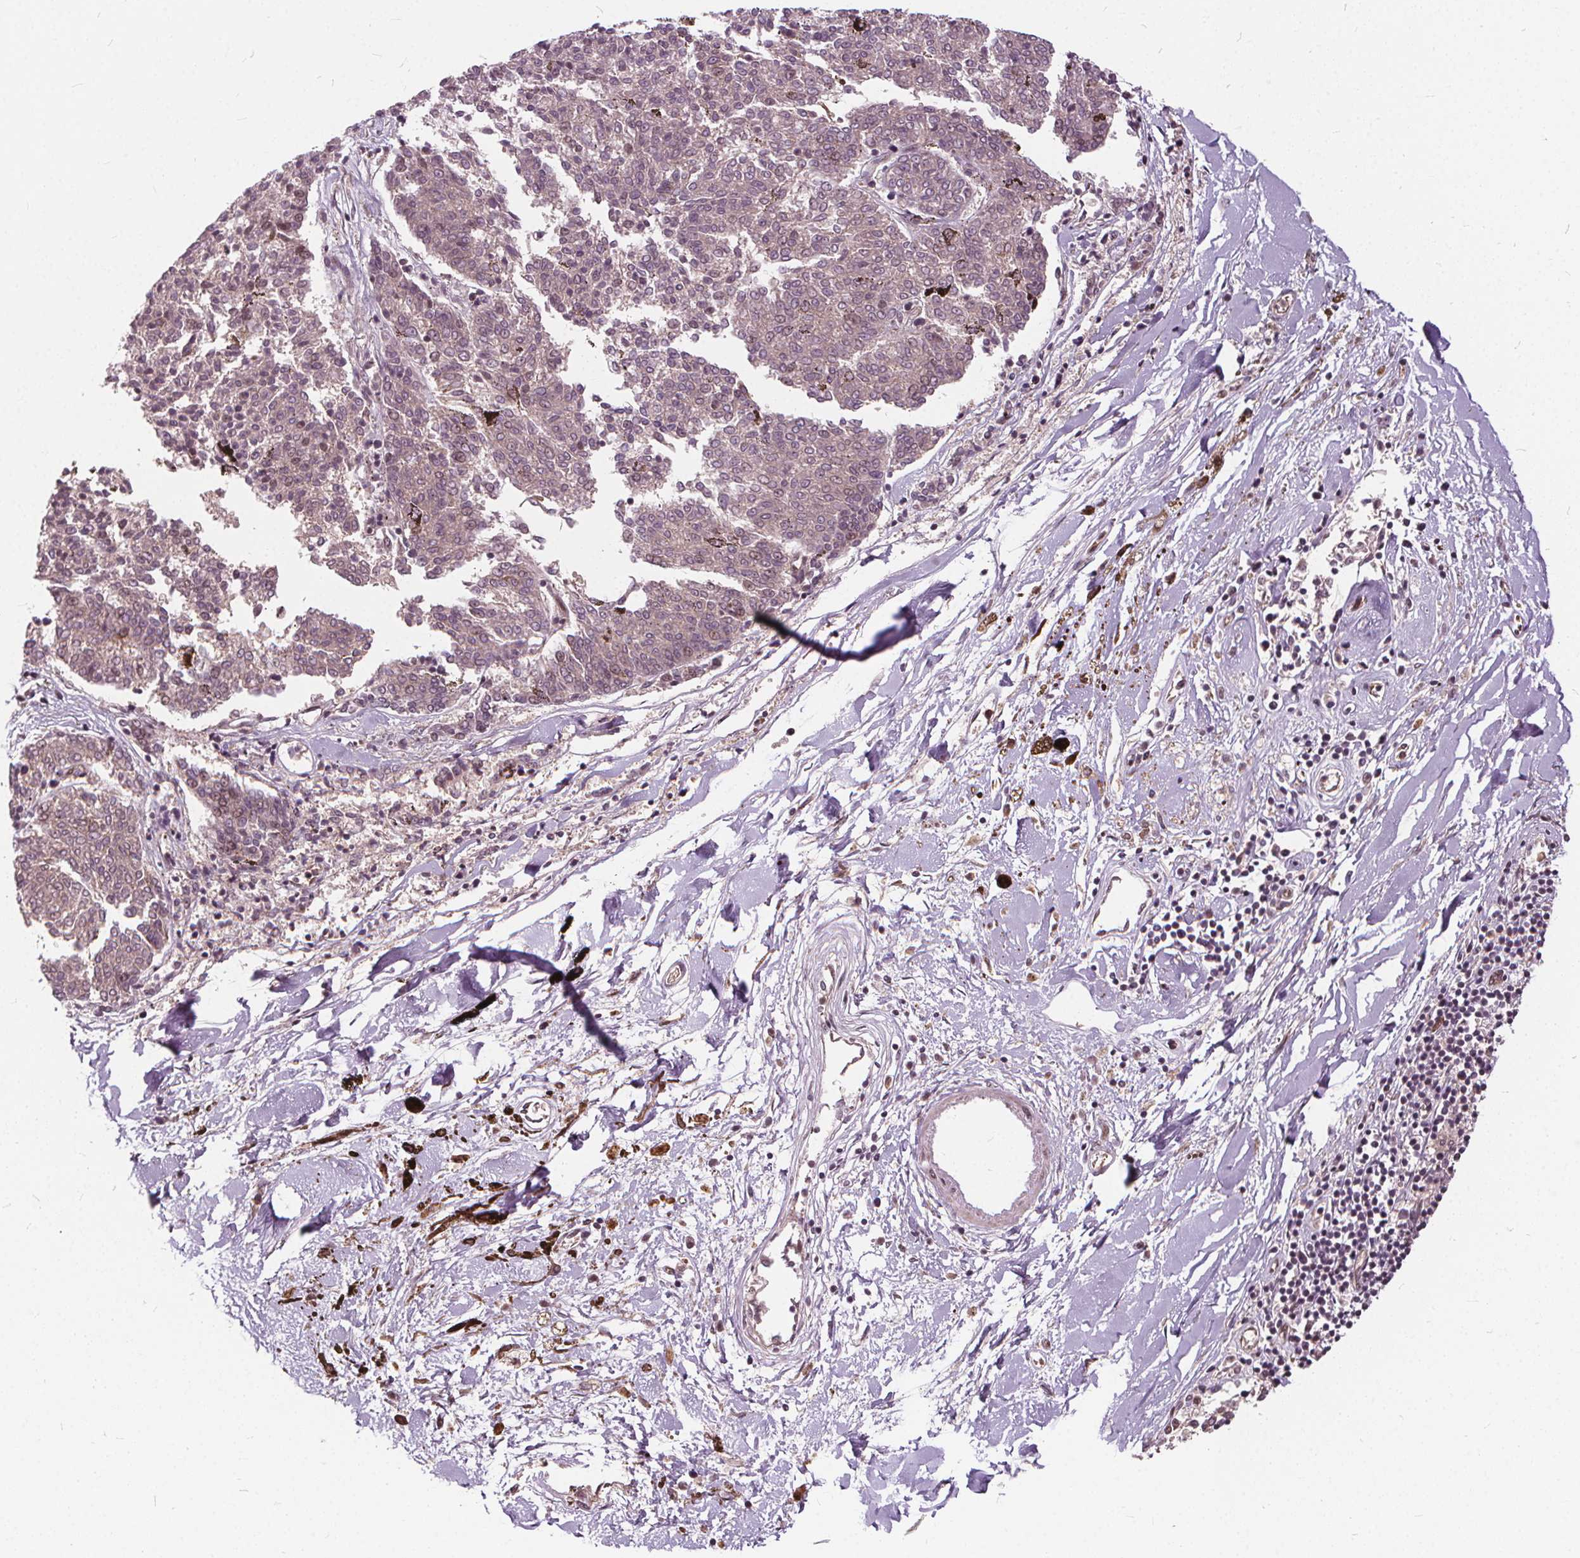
{"staining": {"intensity": "negative", "quantity": "none", "location": "none"}, "tissue": "melanoma", "cell_type": "Tumor cells", "image_type": "cancer", "snomed": [{"axis": "morphology", "description": "Malignant melanoma, NOS"}, {"axis": "topography", "description": "Skin"}], "caption": "High magnification brightfield microscopy of melanoma stained with DAB (brown) and counterstained with hematoxylin (blue): tumor cells show no significant expression.", "gene": "INPP5E", "patient": {"sex": "female", "age": 72}}